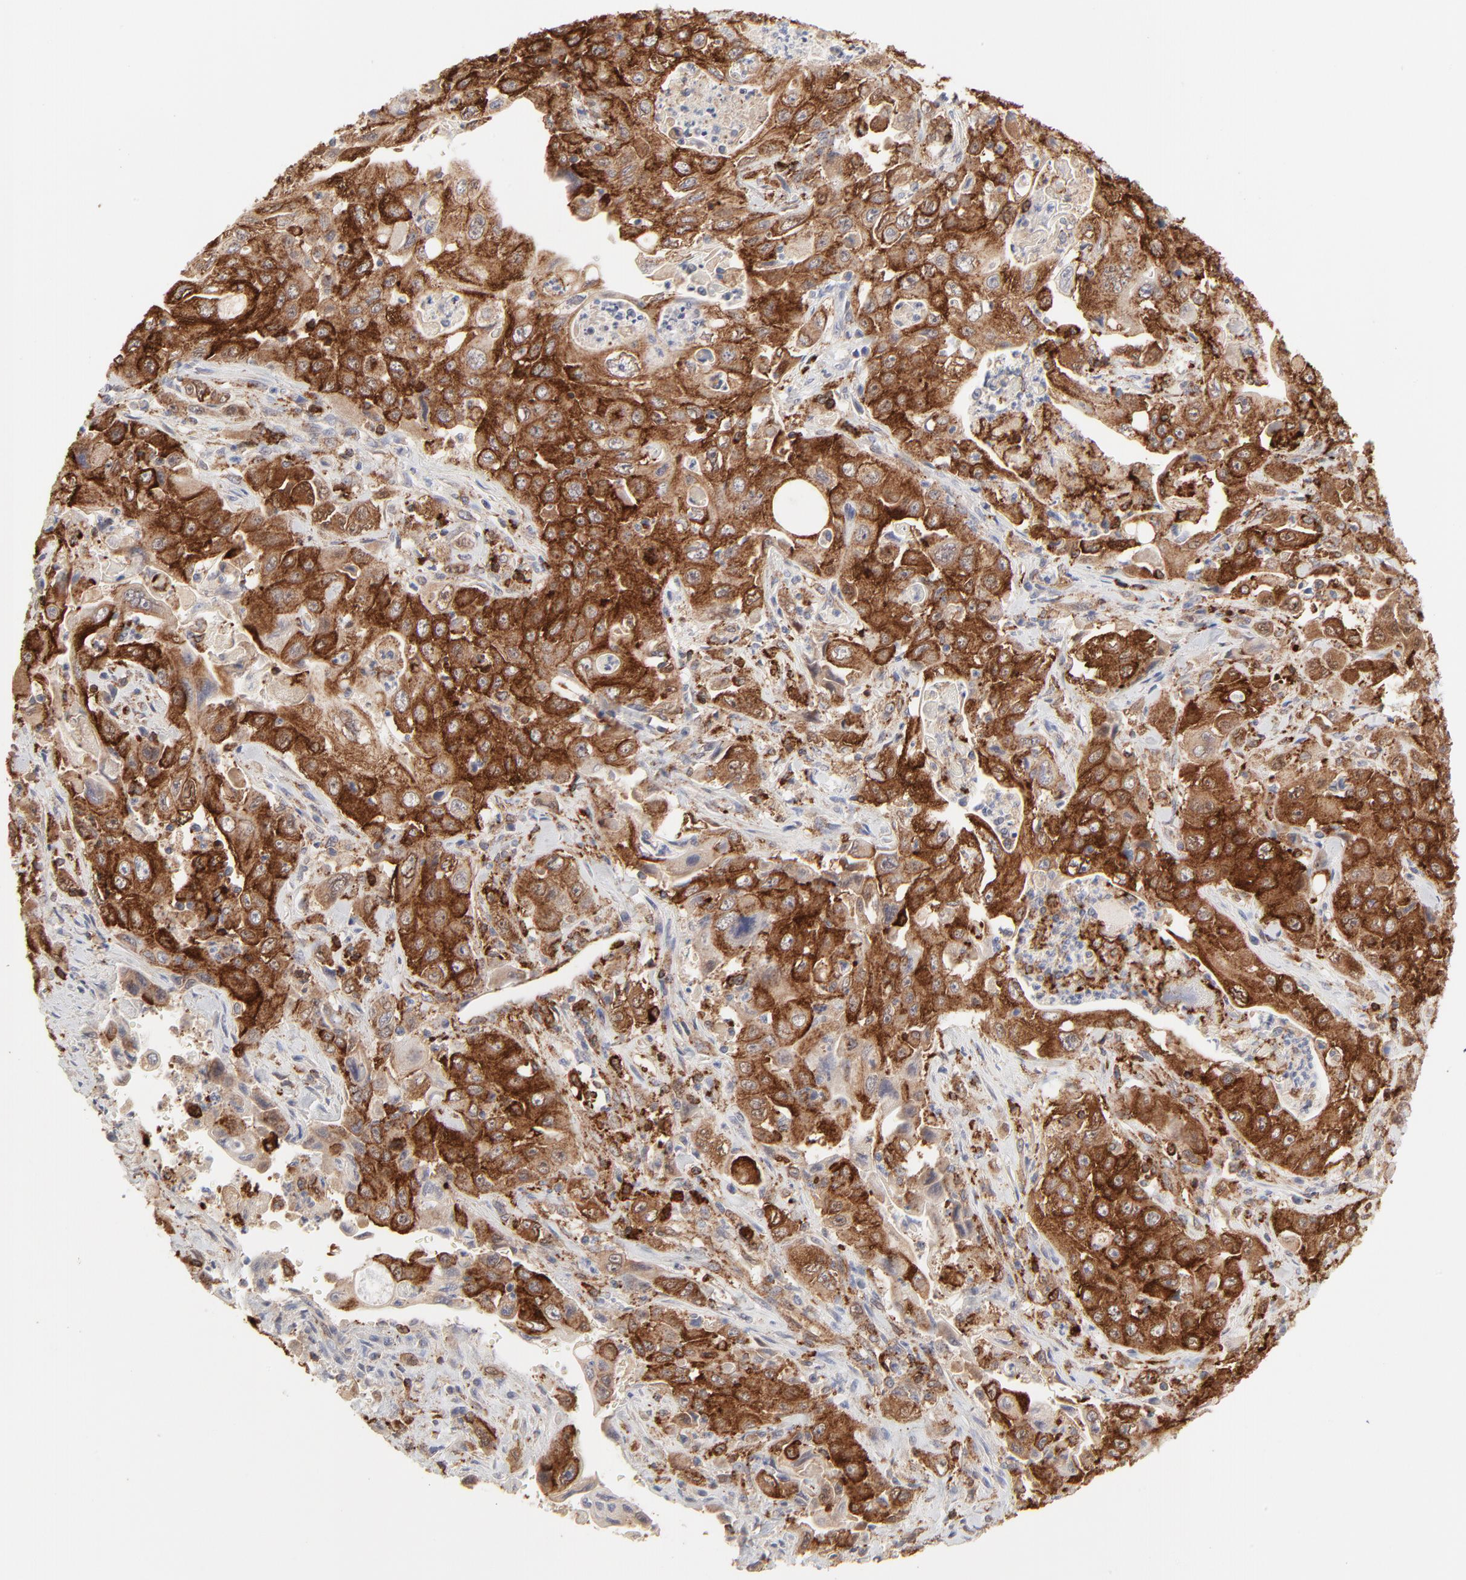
{"staining": {"intensity": "strong", "quantity": ">75%", "location": "cytoplasmic/membranous"}, "tissue": "pancreatic cancer", "cell_type": "Tumor cells", "image_type": "cancer", "snomed": [{"axis": "morphology", "description": "Adenocarcinoma, NOS"}, {"axis": "topography", "description": "Pancreas"}], "caption": "Protein analysis of adenocarcinoma (pancreatic) tissue reveals strong cytoplasmic/membranous expression in about >75% of tumor cells. The staining was performed using DAB, with brown indicating positive protein expression. Nuclei are stained blue with hematoxylin.", "gene": "CDK6", "patient": {"sex": "male", "age": 70}}